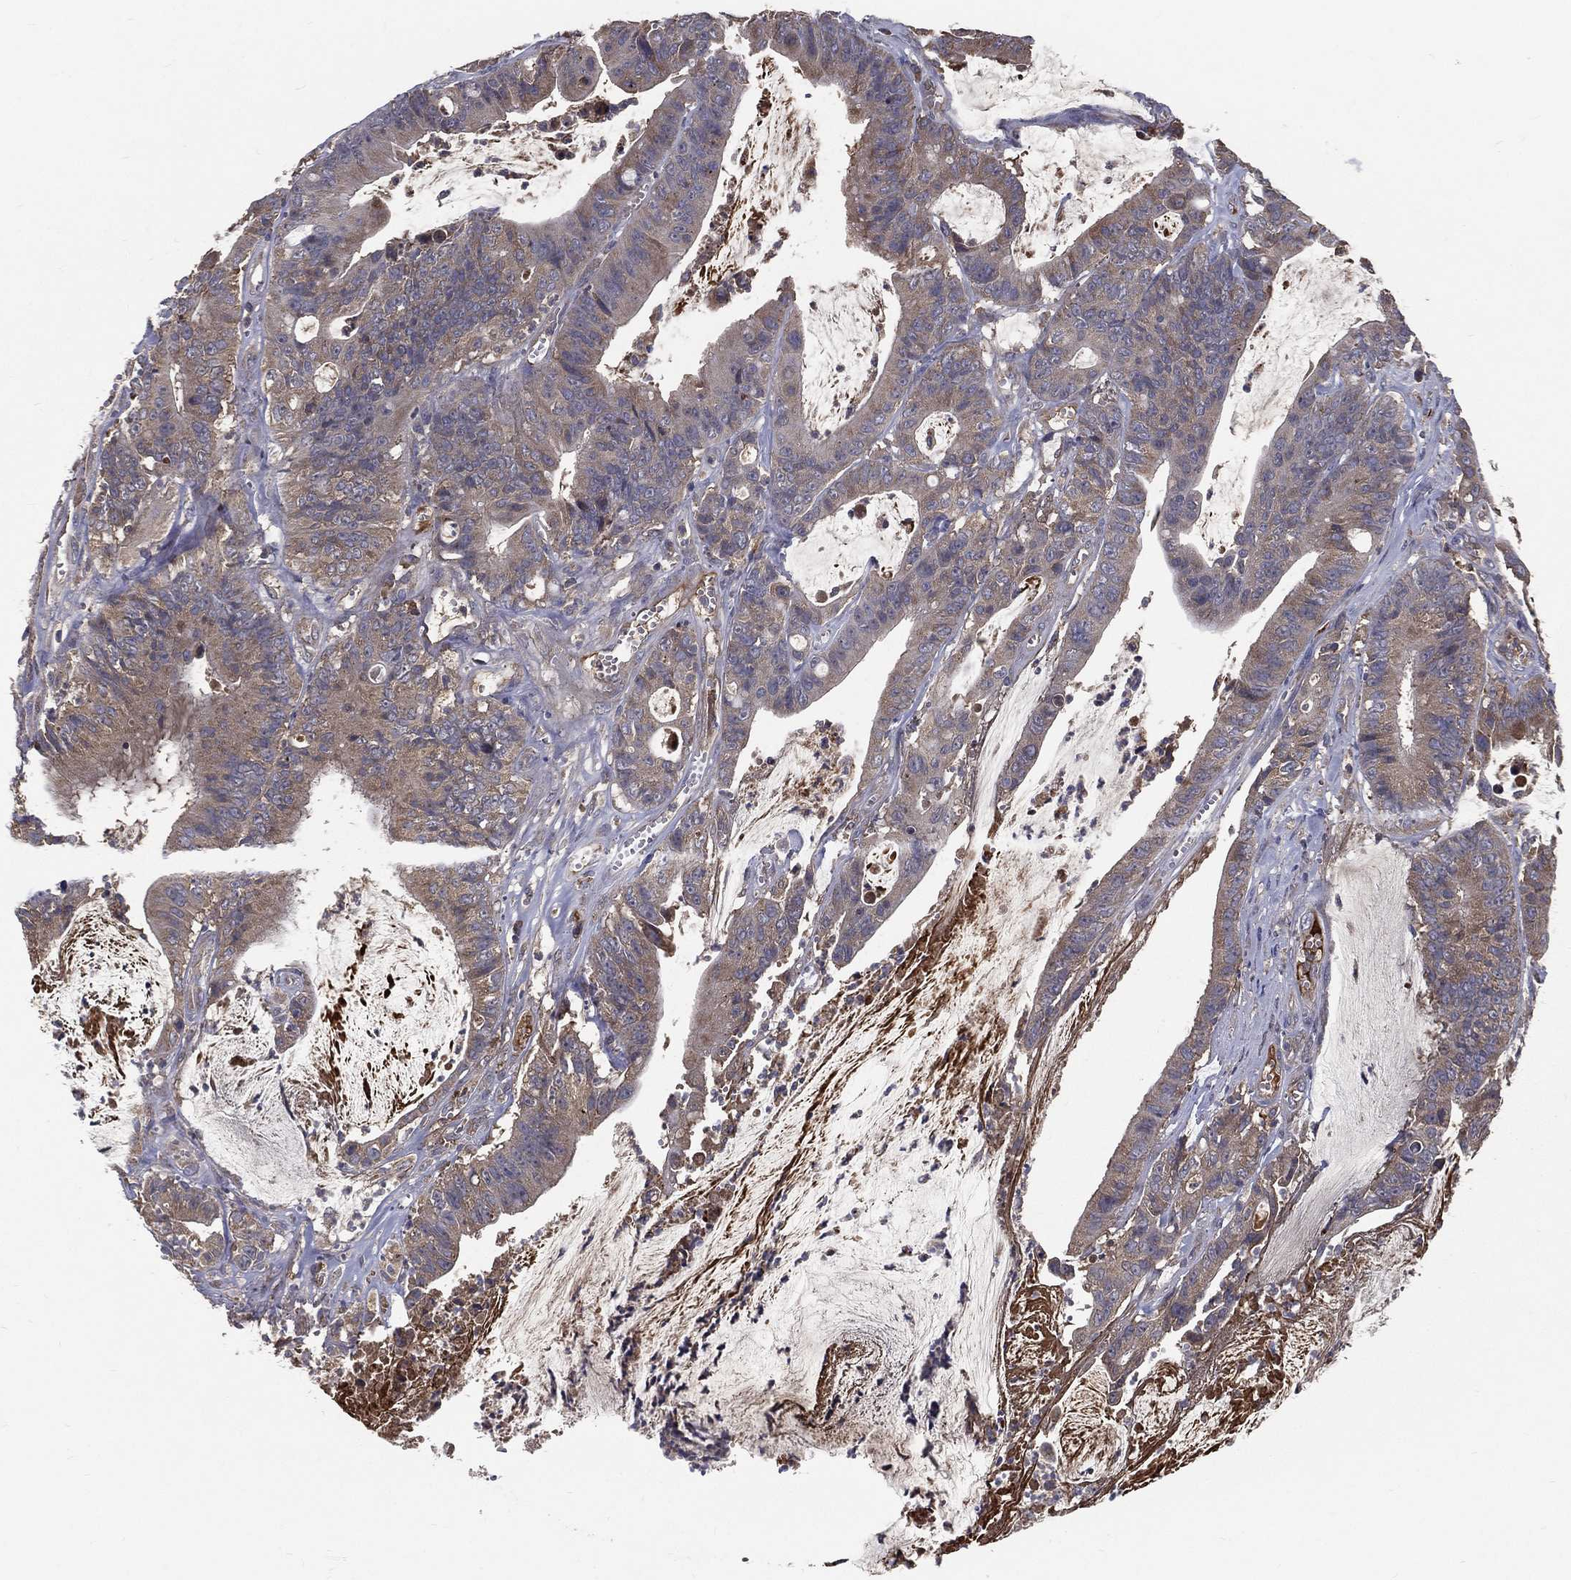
{"staining": {"intensity": "weak", "quantity": "<25%", "location": "cytoplasmic/membranous"}, "tissue": "colorectal cancer", "cell_type": "Tumor cells", "image_type": "cancer", "snomed": [{"axis": "morphology", "description": "Adenocarcinoma, NOS"}, {"axis": "topography", "description": "Colon"}], "caption": "This is an immunohistochemistry (IHC) histopathology image of adenocarcinoma (colorectal). There is no expression in tumor cells.", "gene": "MT-ND1", "patient": {"sex": "female", "age": 69}}